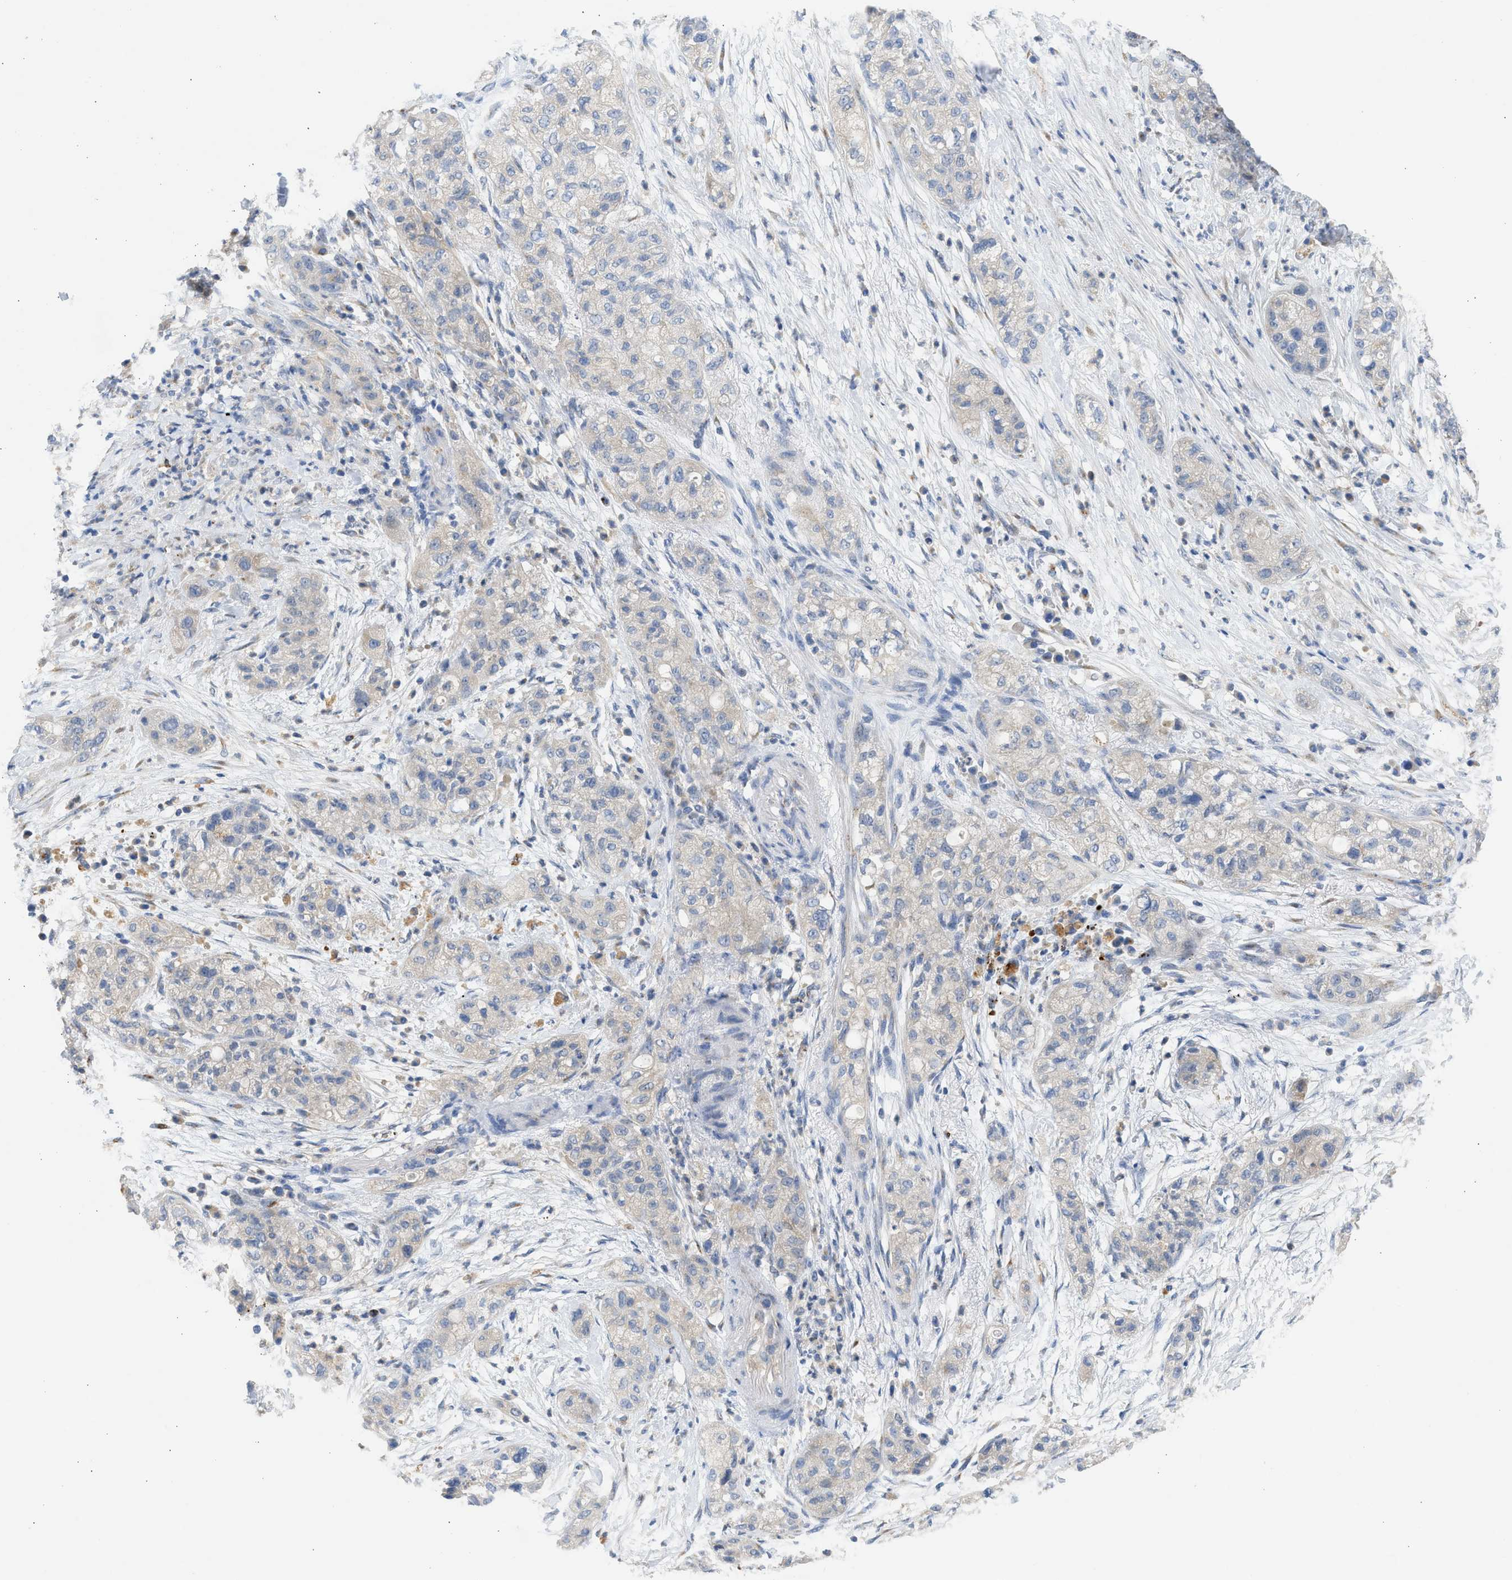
{"staining": {"intensity": "negative", "quantity": "none", "location": "none"}, "tissue": "pancreatic cancer", "cell_type": "Tumor cells", "image_type": "cancer", "snomed": [{"axis": "morphology", "description": "Adenocarcinoma, NOS"}, {"axis": "topography", "description": "Pancreas"}], "caption": "Immunohistochemistry (IHC) image of neoplastic tissue: pancreatic adenocarcinoma stained with DAB (3,3'-diaminobenzidine) reveals no significant protein expression in tumor cells.", "gene": "IPO8", "patient": {"sex": "female", "age": 78}}